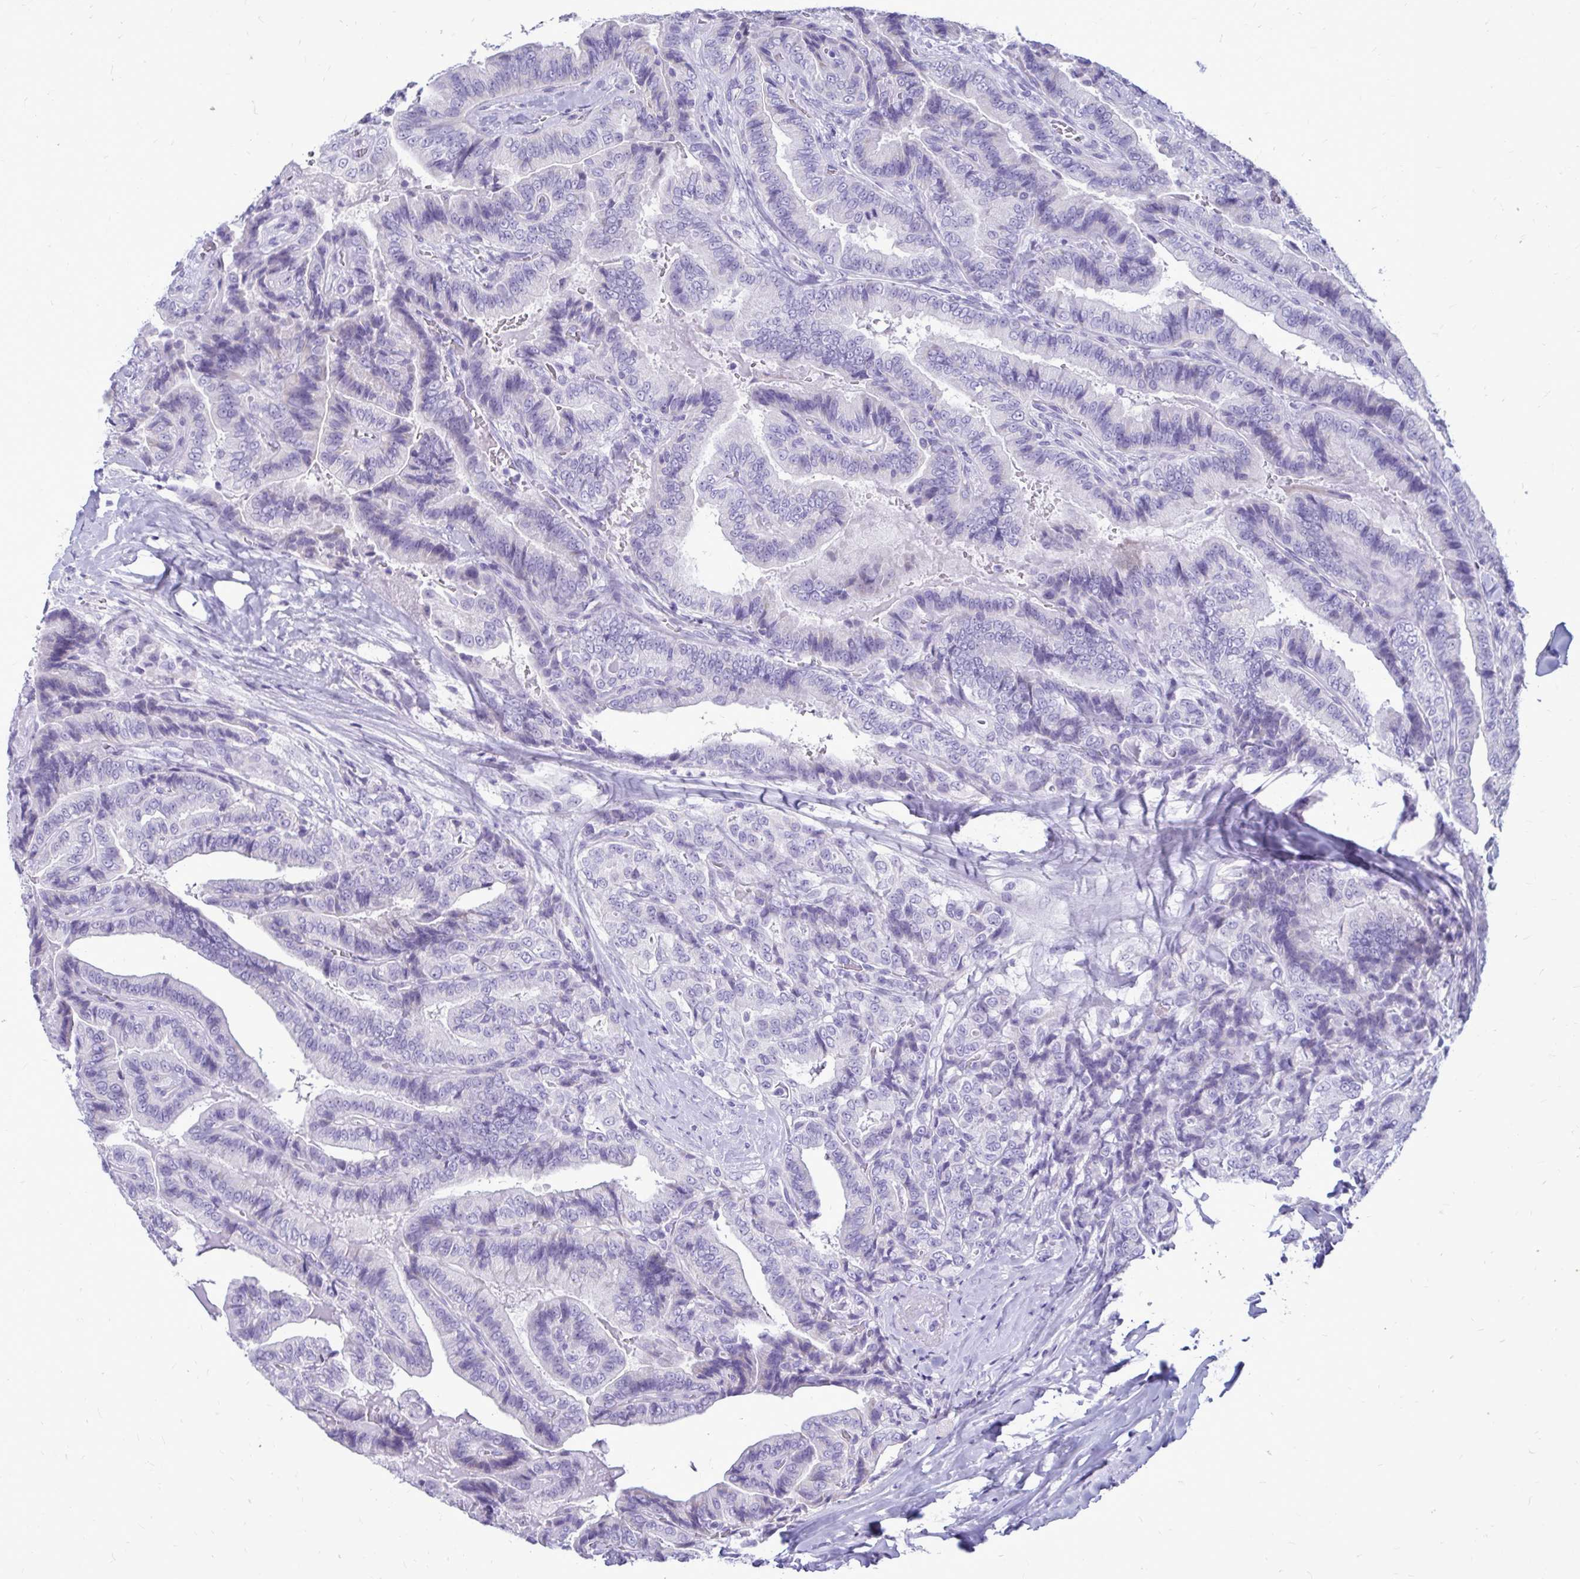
{"staining": {"intensity": "negative", "quantity": "none", "location": "none"}, "tissue": "thyroid cancer", "cell_type": "Tumor cells", "image_type": "cancer", "snomed": [{"axis": "morphology", "description": "Papillary adenocarcinoma, NOS"}, {"axis": "topography", "description": "Thyroid gland"}], "caption": "Tumor cells are negative for protein expression in human thyroid papillary adenocarcinoma.", "gene": "NANOGNB", "patient": {"sex": "male", "age": 61}}